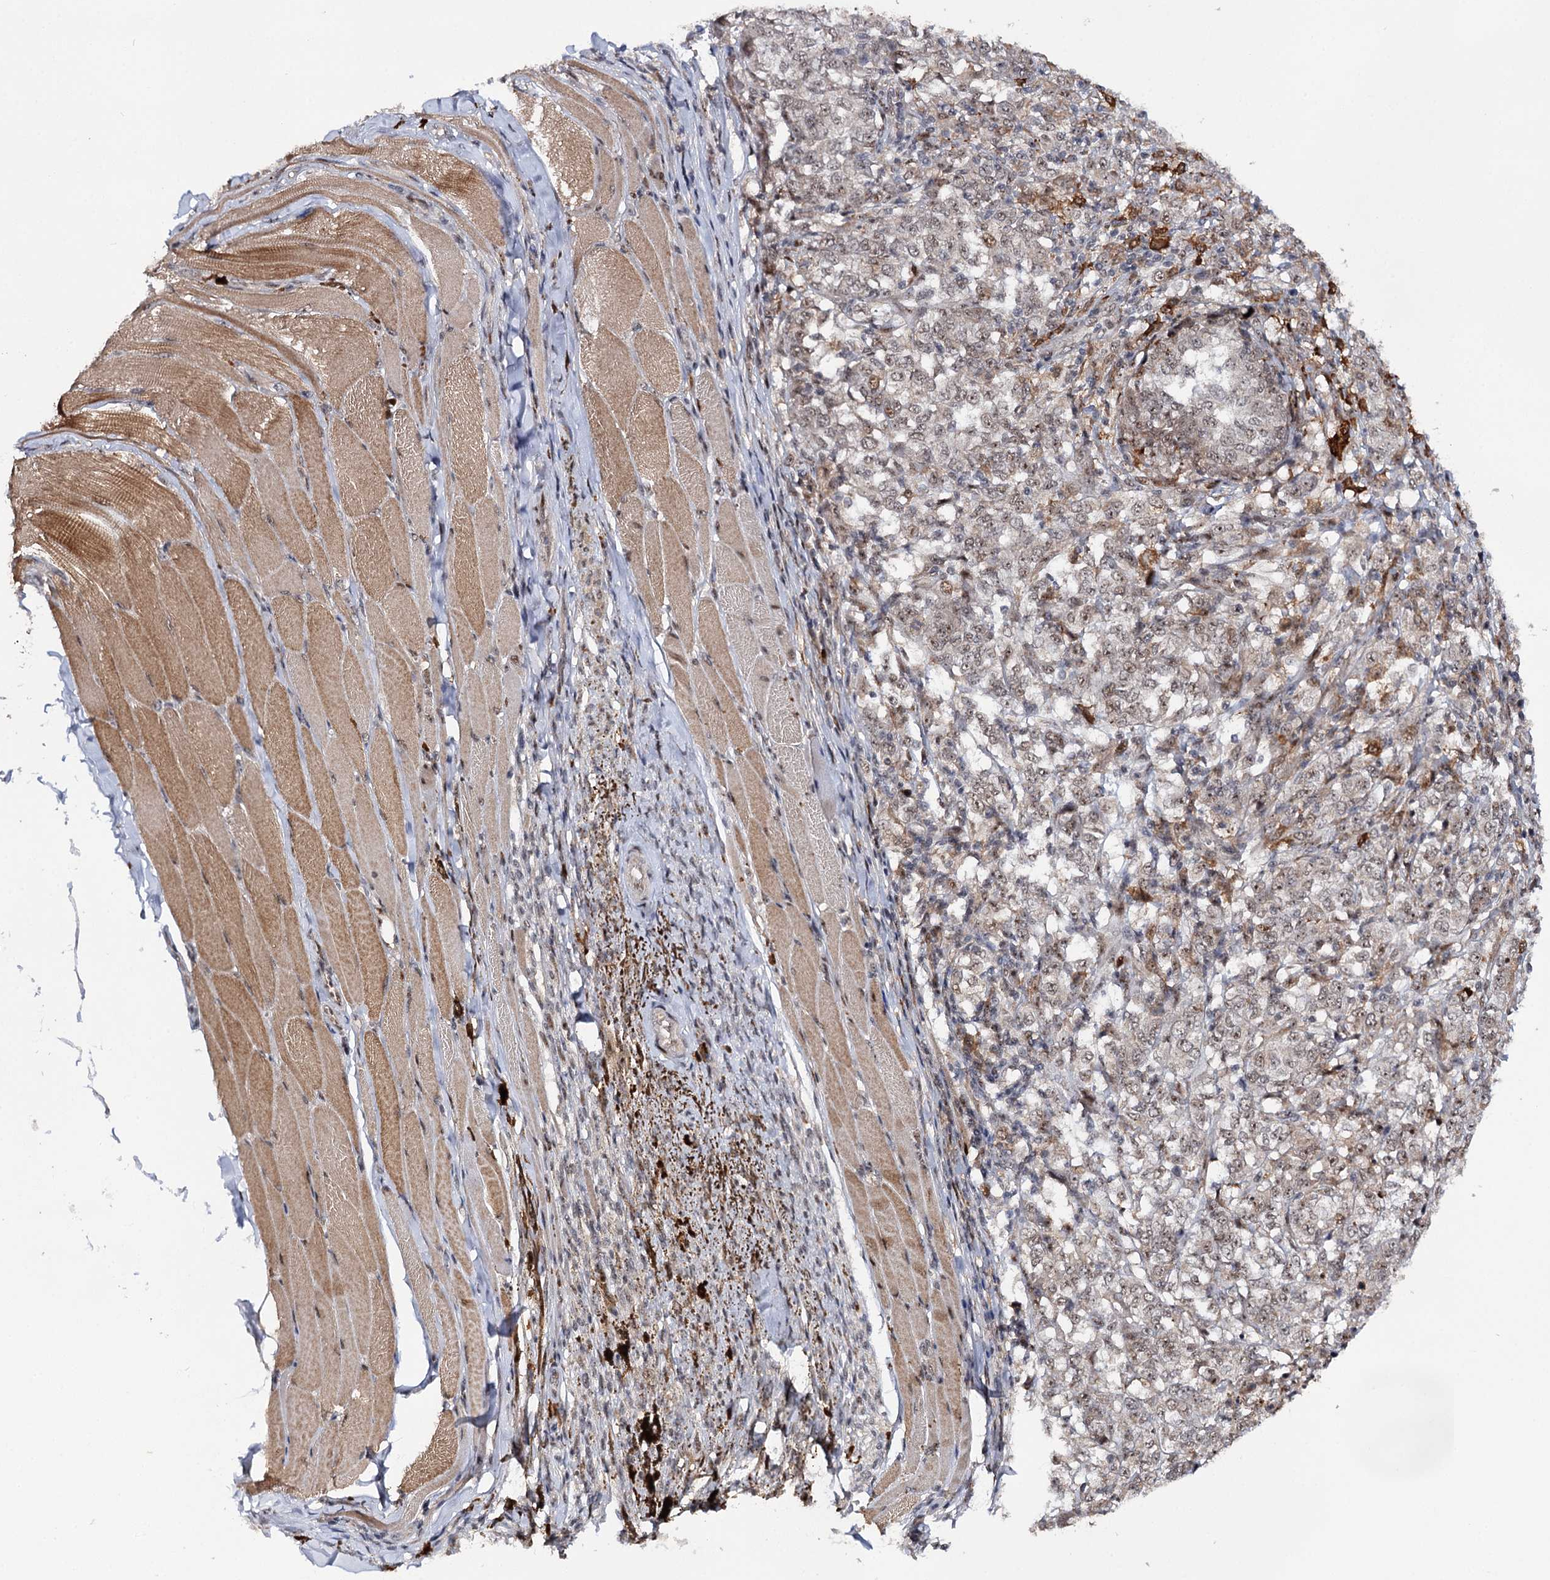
{"staining": {"intensity": "weak", "quantity": "25%-75%", "location": "nuclear"}, "tissue": "melanoma", "cell_type": "Tumor cells", "image_type": "cancer", "snomed": [{"axis": "morphology", "description": "Malignant melanoma, NOS"}, {"axis": "topography", "description": "Skin"}], "caption": "Melanoma stained for a protein (brown) displays weak nuclear positive positivity in approximately 25%-75% of tumor cells.", "gene": "BUD13", "patient": {"sex": "female", "age": 72}}